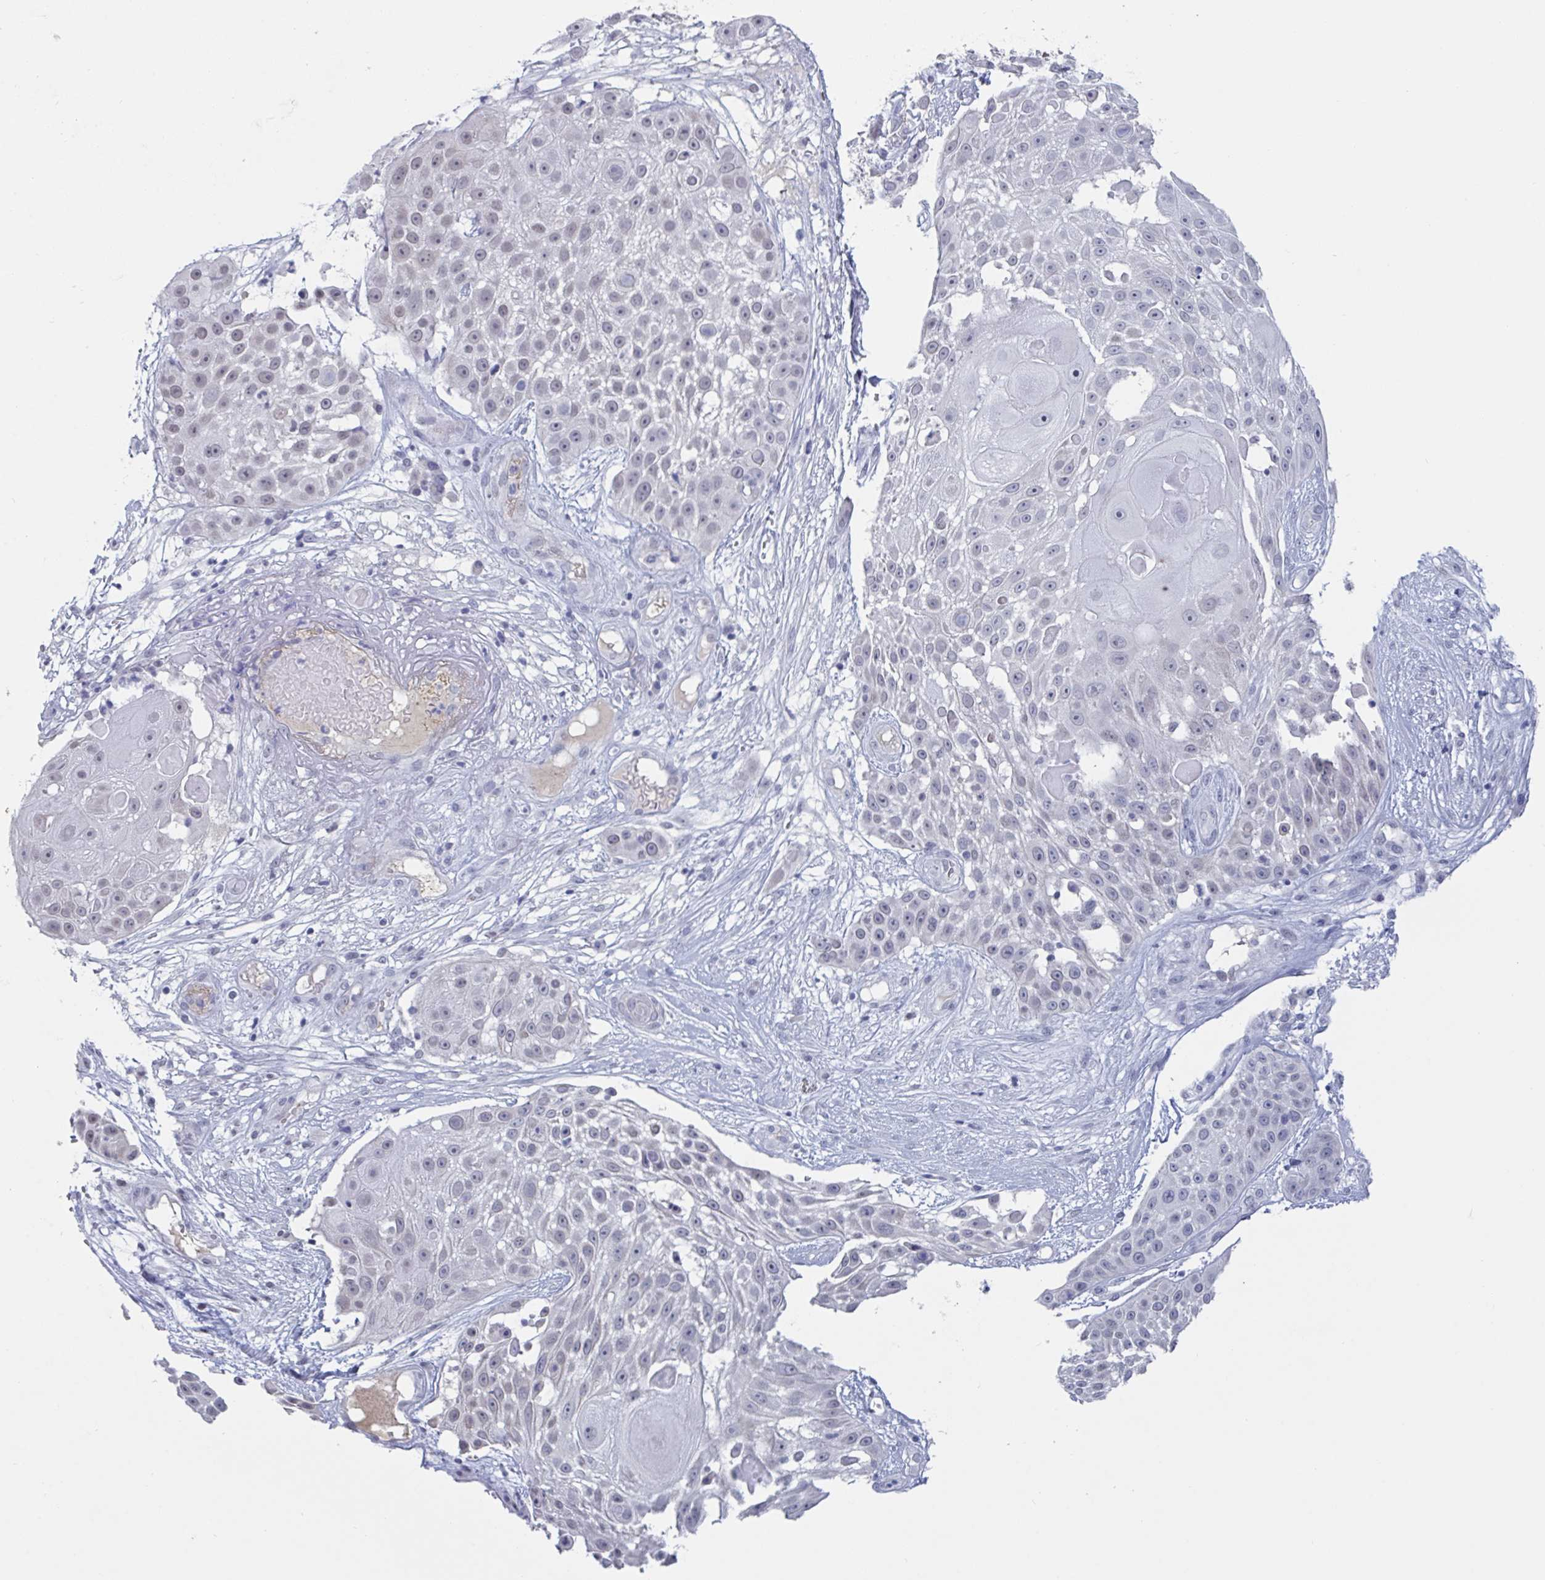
{"staining": {"intensity": "negative", "quantity": "none", "location": "none"}, "tissue": "skin cancer", "cell_type": "Tumor cells", "image_type": "cancer", "snomed": [{"axis": "morphology", "description": "Squamous cell carcinoma, NOS"}, {"axis": "topography", "description": "Skin"}], "caption": "High magnification brightfield microscopy of skin cancer stained with DAB (brown) and counterstained with hematoxylin (blue): tumor cells show no significant staining. (DAB immunohistochemistry, high magnification).", "gene": "KDM4D", "patient": {"sex": "female", "age": 86}}